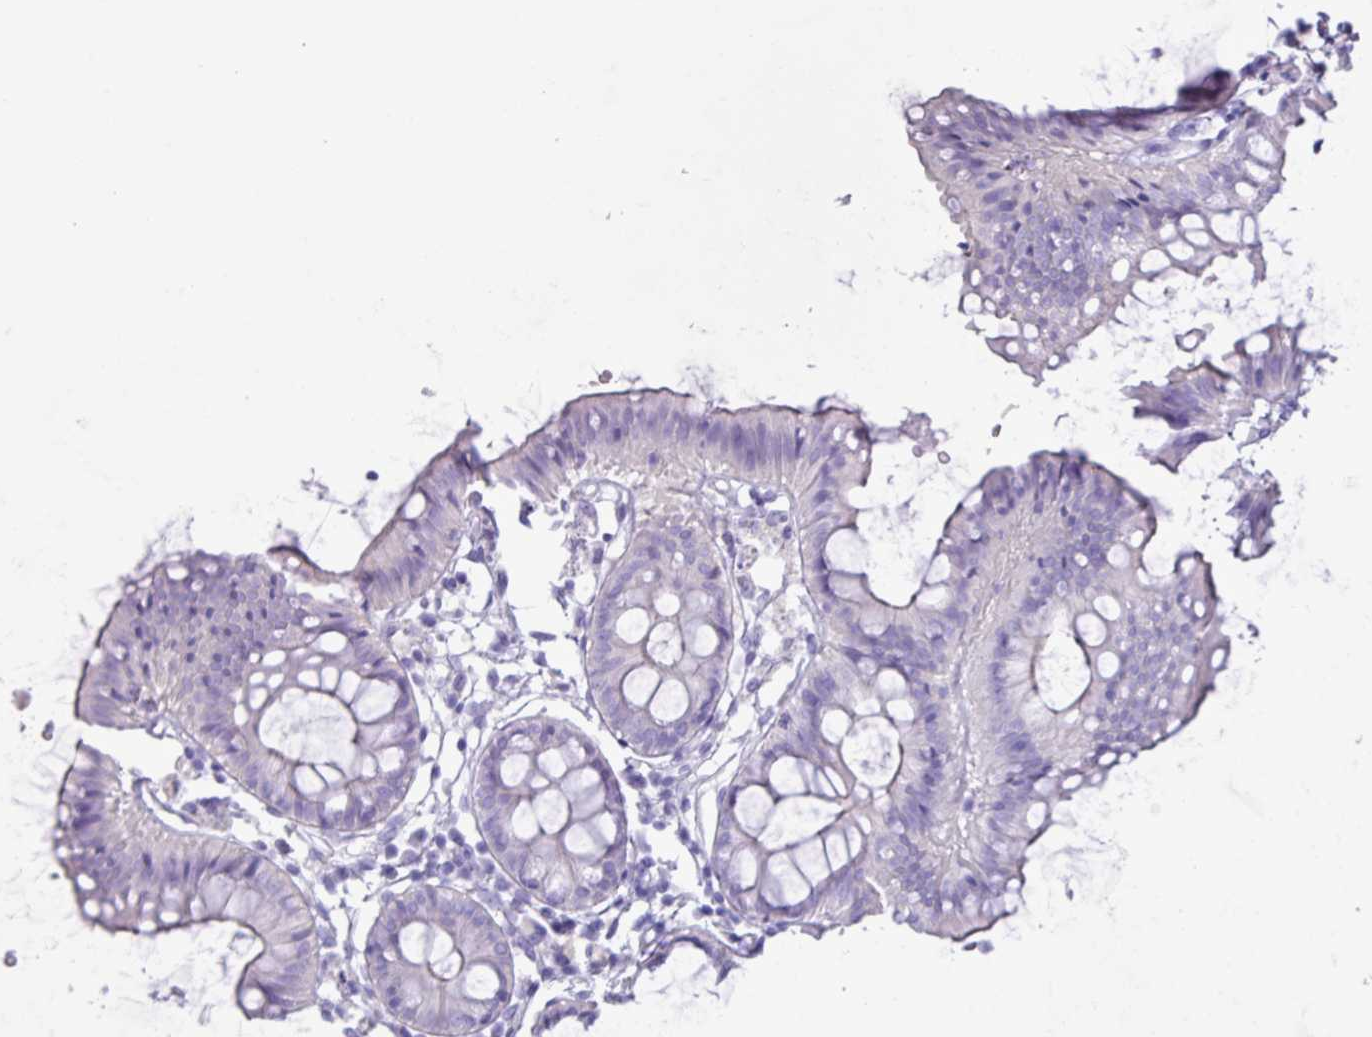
{"staining": {"intensity": "negative", "quantity": "none", "location": "none"}, "tissue": "colon", "cell_type": "Endothelial cells", "image_type": "normal", "snomed": [{"axis": "morphology", "description": "Normal tissue, NOS"}, {"axis": "topography", "description": "Colon"}], "caption": "An immunohistochemistry histopathology image of benign colon is shown. There is no staining in endothelial cells of colon. (DAB (3,3'-diaminobenzidine) IHC with hematoxylin counter stain).", "gene": "CKMT2", "patient": {"sex": "female", "age": 84}}